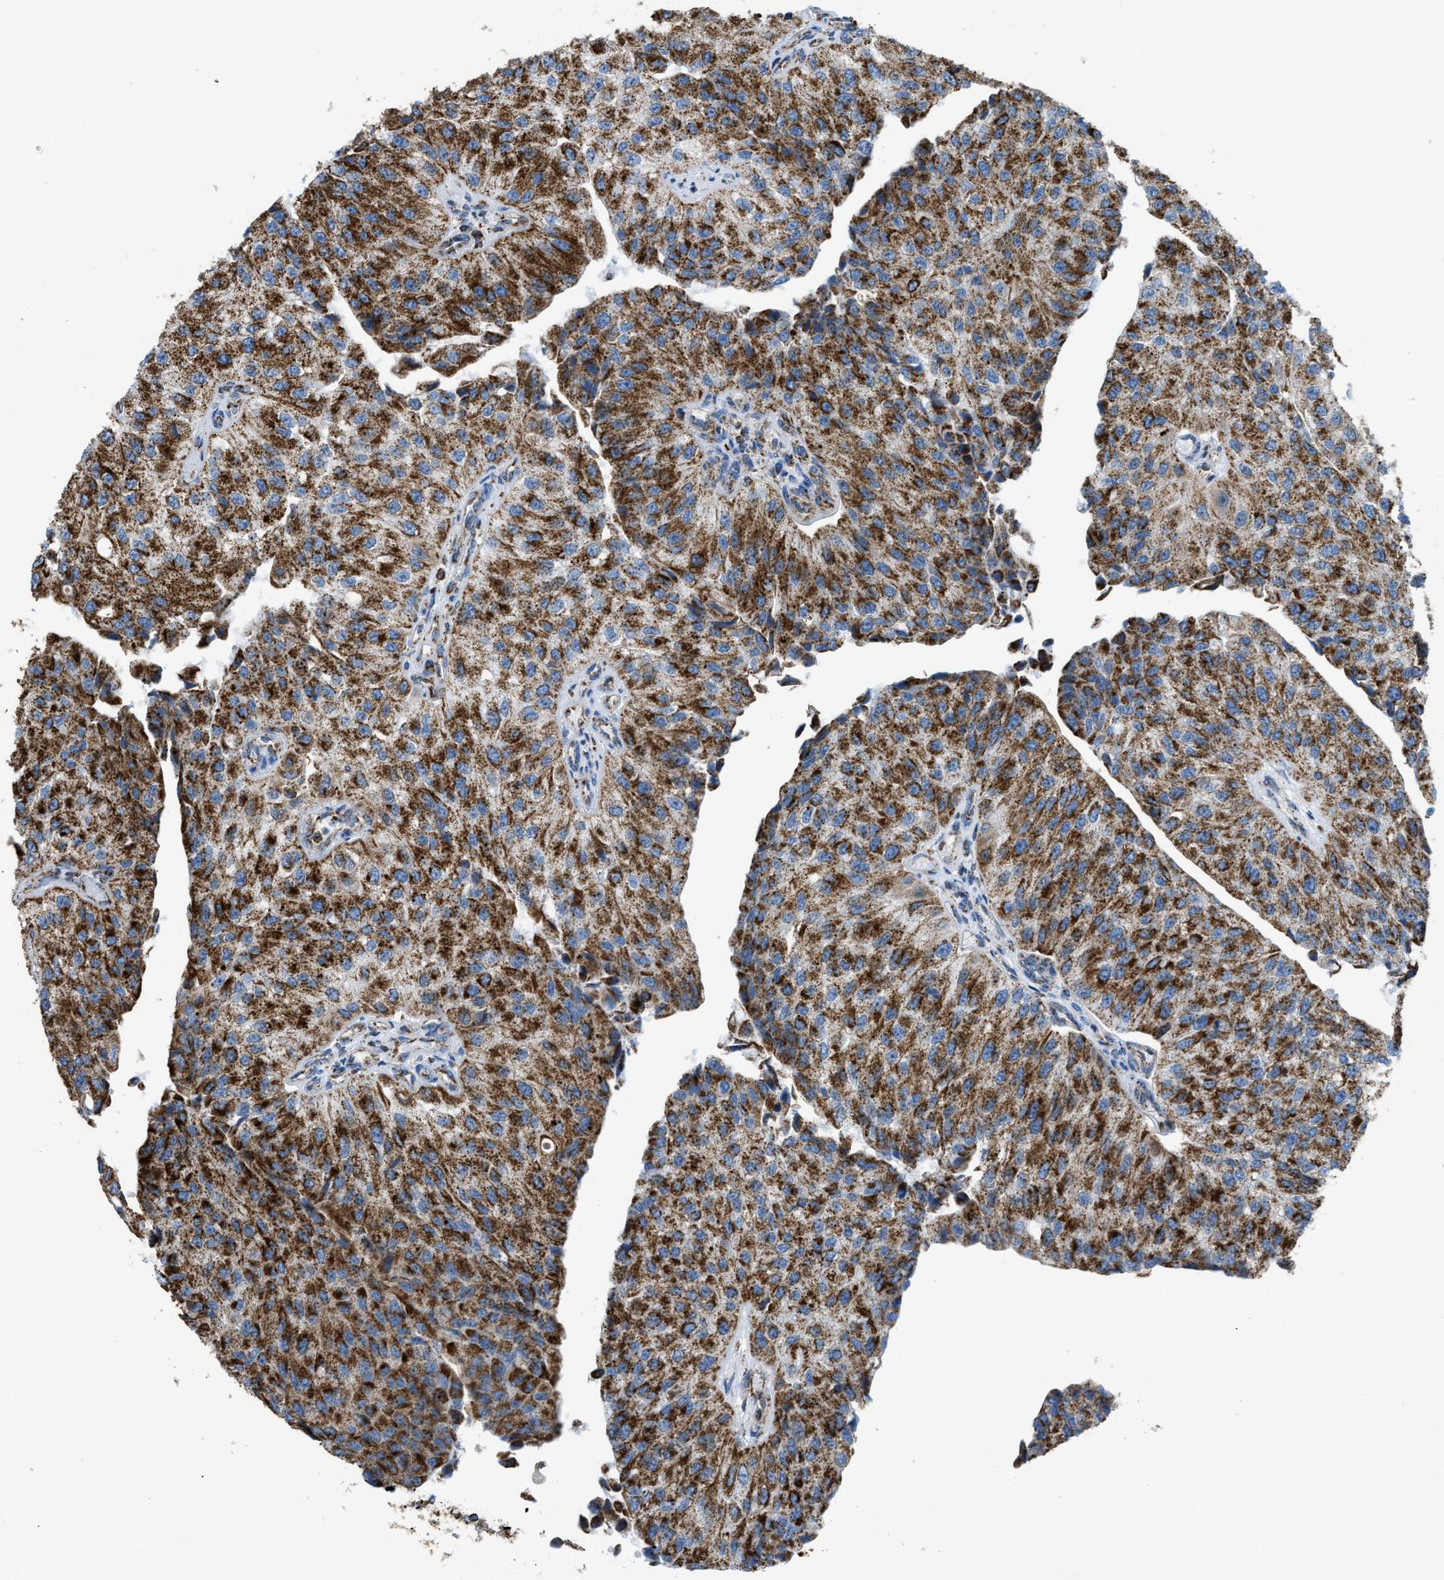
{"staining": {"intensity": "strong", "quantity": ">75%", "location": "cytoplasmic/membranous"}, "tissue": "urothelial cancer", "cell_type": "Tumor cells", "image_type": "cancer", "snomed": [{"axis": "morphology", "description": "Urothelial carcinoma, High grade"}, {"axis": "topography", "description": "Kidney"}, {"axis": "topography", "description": "Urinary bladder"}], "caption": "The image reveals staining of urothelial carcinoma (high-grade), revealing strong cytoplasmic/membranous protein staining (brown color) within tumor cells. The protein is shown in brown color, while the nuclei are stained blue.", "gene": "ETFB", "patient": {"sex": "male", "age": 77}}